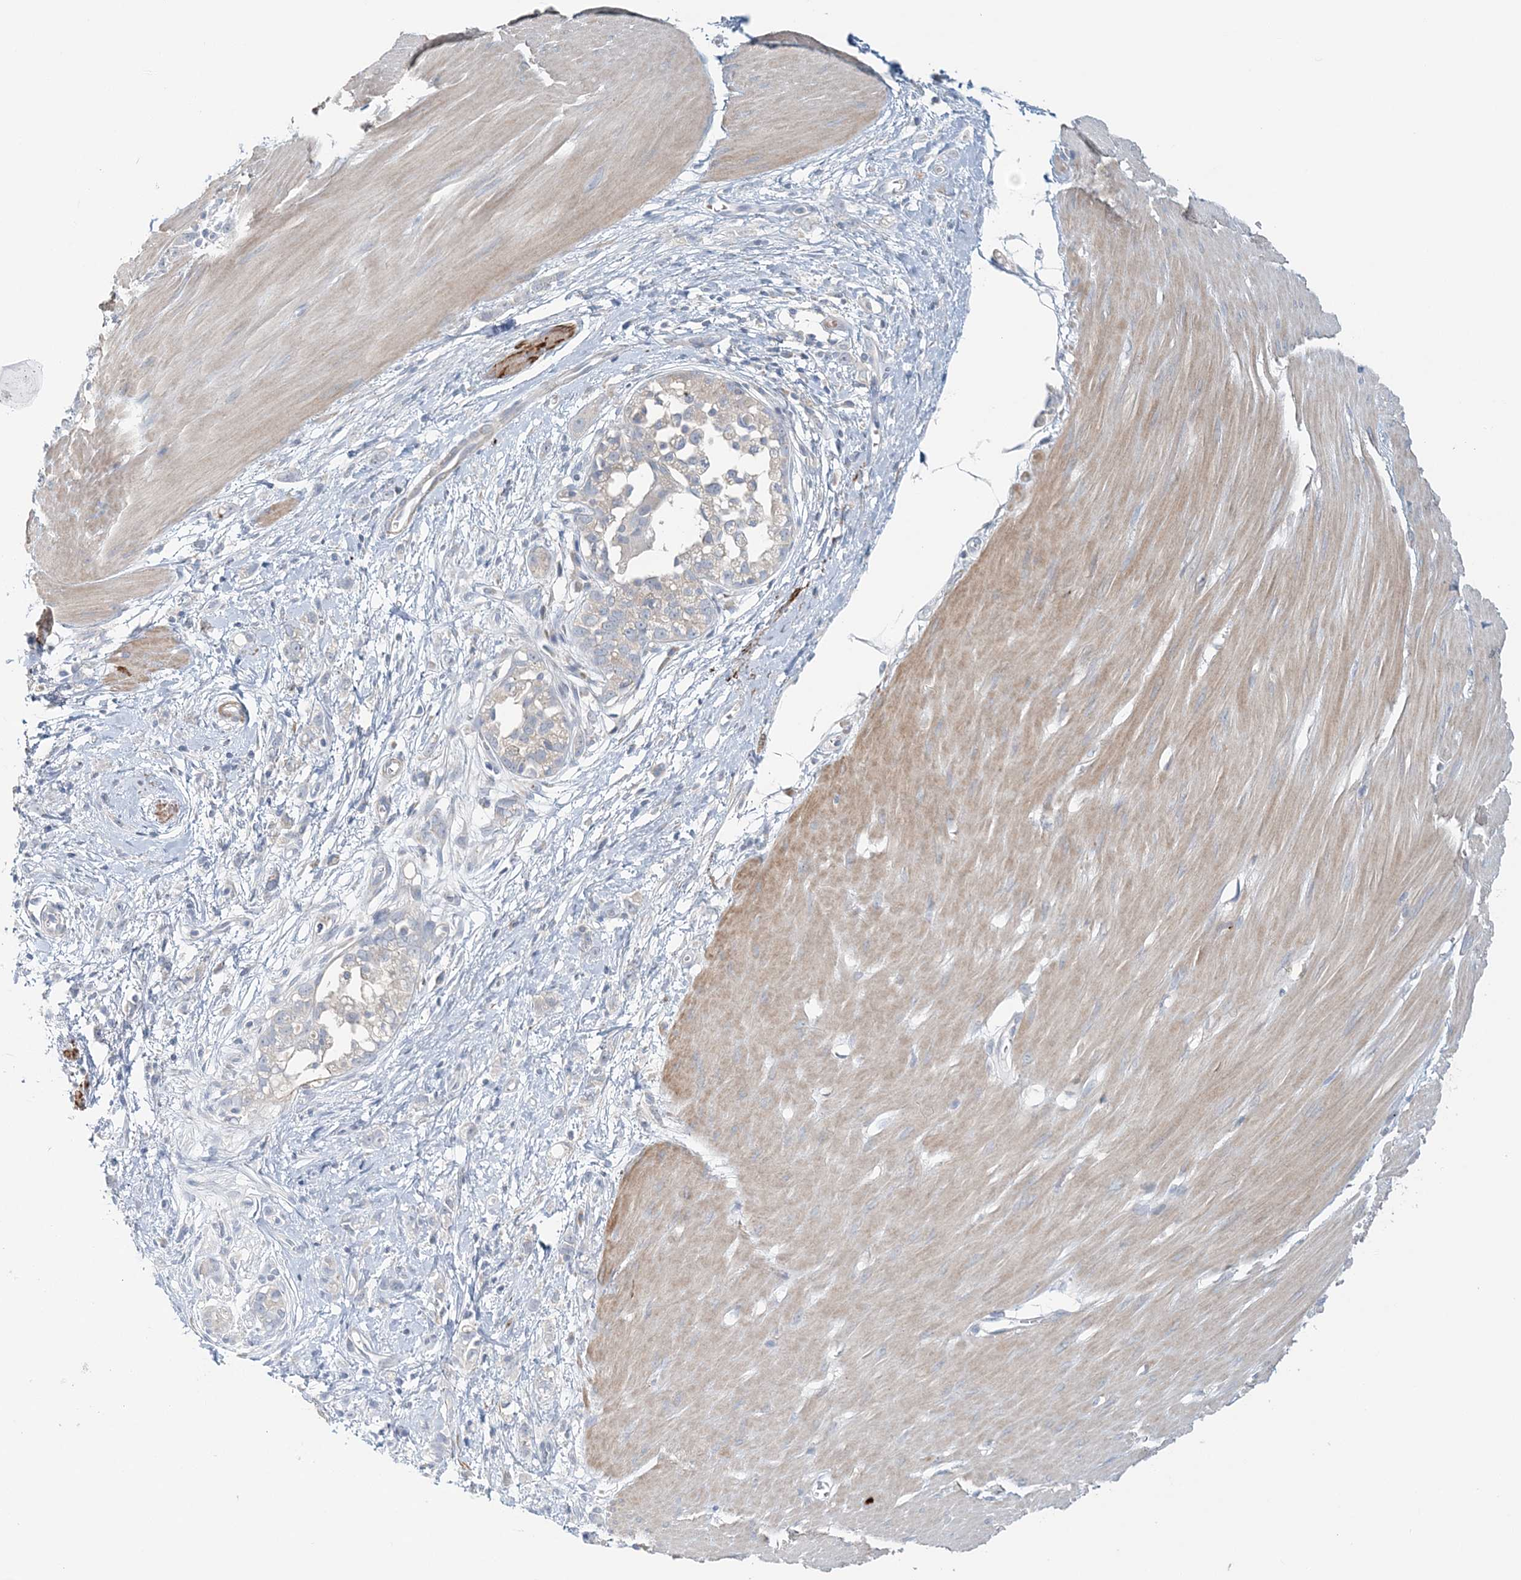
{"staining": {"intensity": "negative", "quantity": "none", "location": "none"}, "tissue": "stomach cancer", "cell_type": "Tumor cells", "image_type": "cancer", "snomed": [{"axis": "morphology", "description": "Adenocarcinoma, NOS"}, {"axis": "topography", "description": "Stomach"}], "caption": "High magnification brightfield microscopy of stomach cancer stained with DAB (brown) and counterstained with hematoxylin (blue): tumor cells show no significant positivity. Brightfield microscopy of immunohistochemistry stained with DAB (brown) and hematoxylin (blue), captured at high magnification.", "gene": "TTI1", "patient": {"sex": "female", "age": 76}}